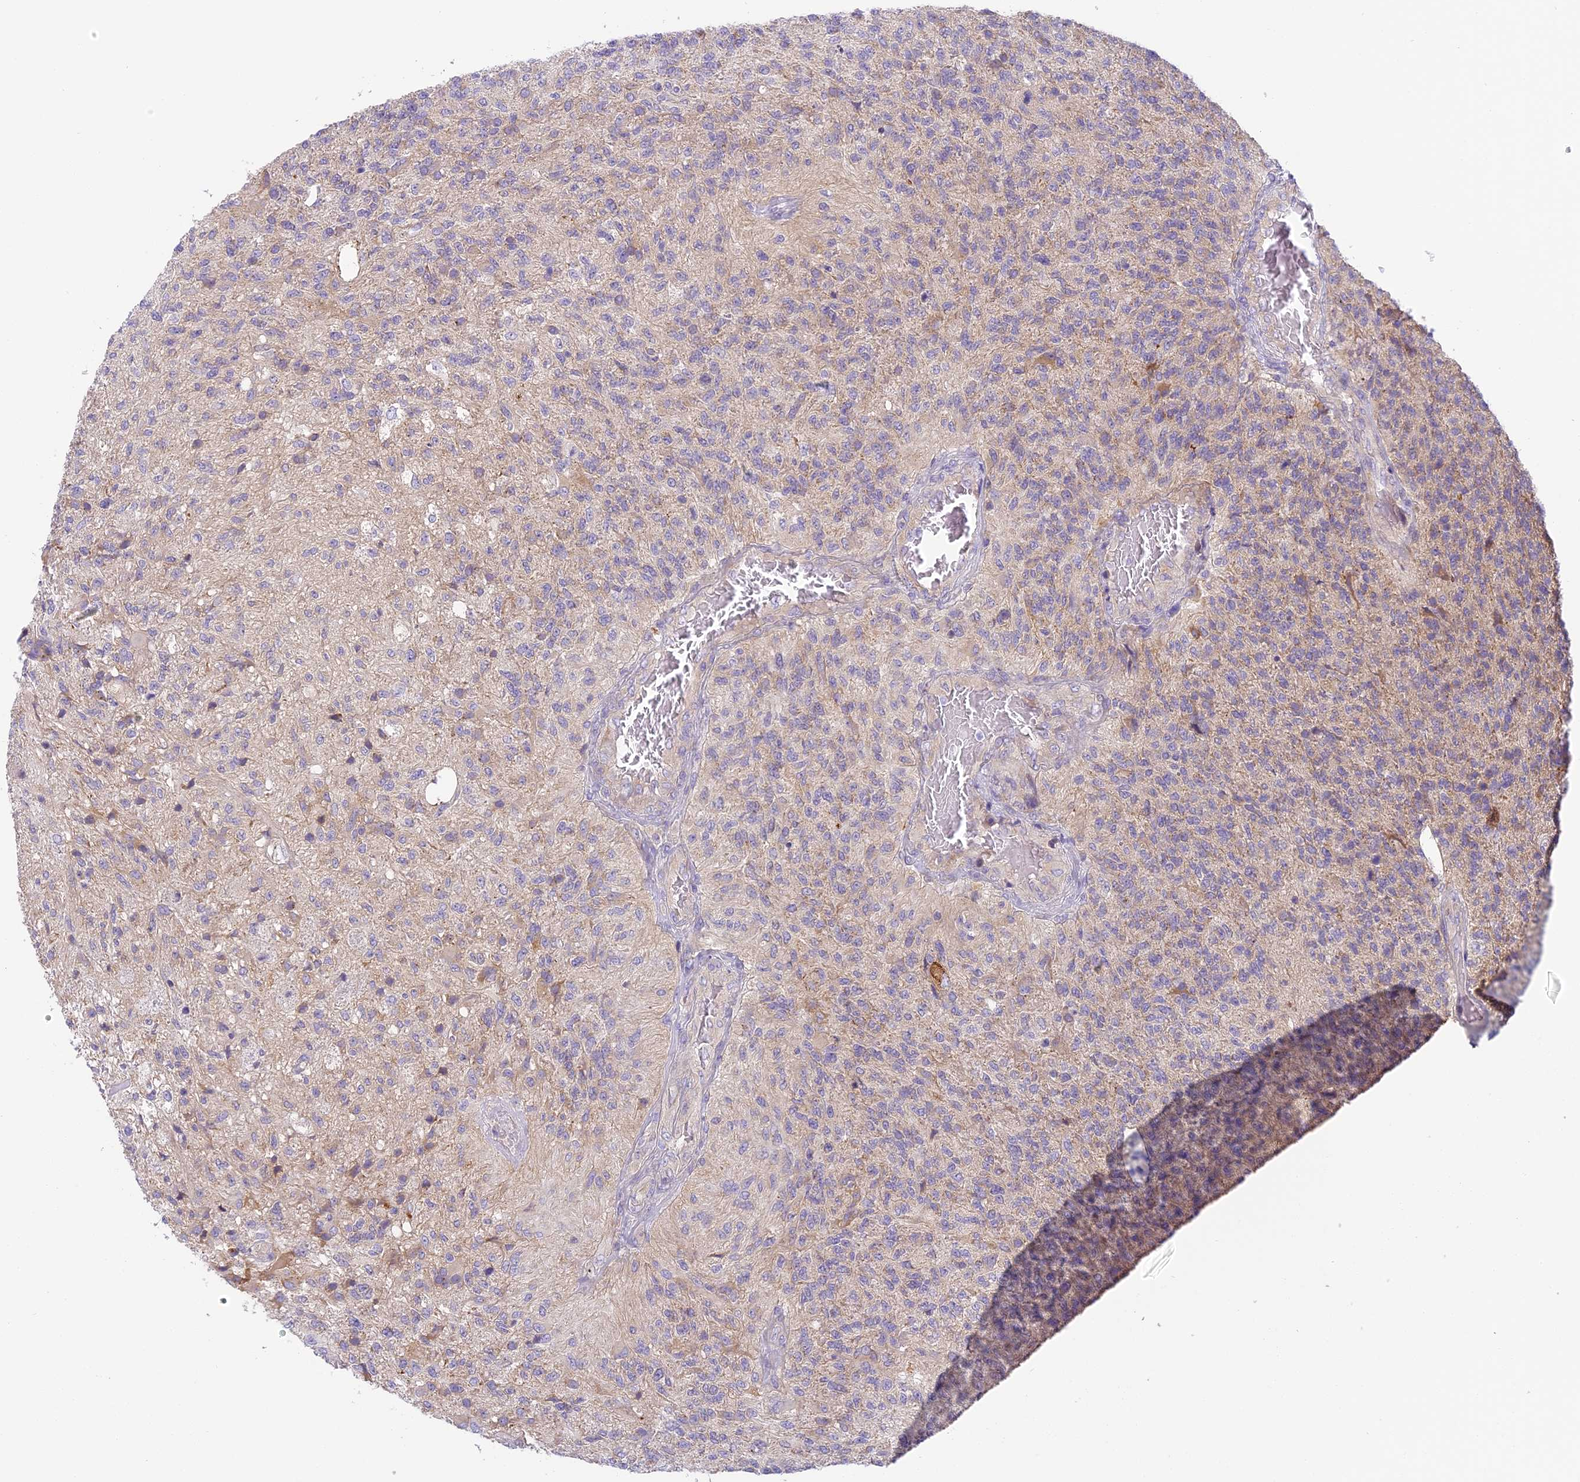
{"staining": {"intensity": "negative", "quantity": "none", "location": "none"}, "tissue": "glioma", "cell_type": "Tumor cells", "image_type": "cancer", "snomed": [{"axis": "morphology", "description": "Glioma, malignant, High grade"}, {"axis": "topography", "description": "Brain"}], "caption": "A histopathology image of glioma stained for a protein reveals no brown staining in tumor cells. (Brightfield microscopy of DAB immunohistochemistry at high magnification).", "gene": "ARHGEF37", "patient": {"sex": "male", "age": 56}}